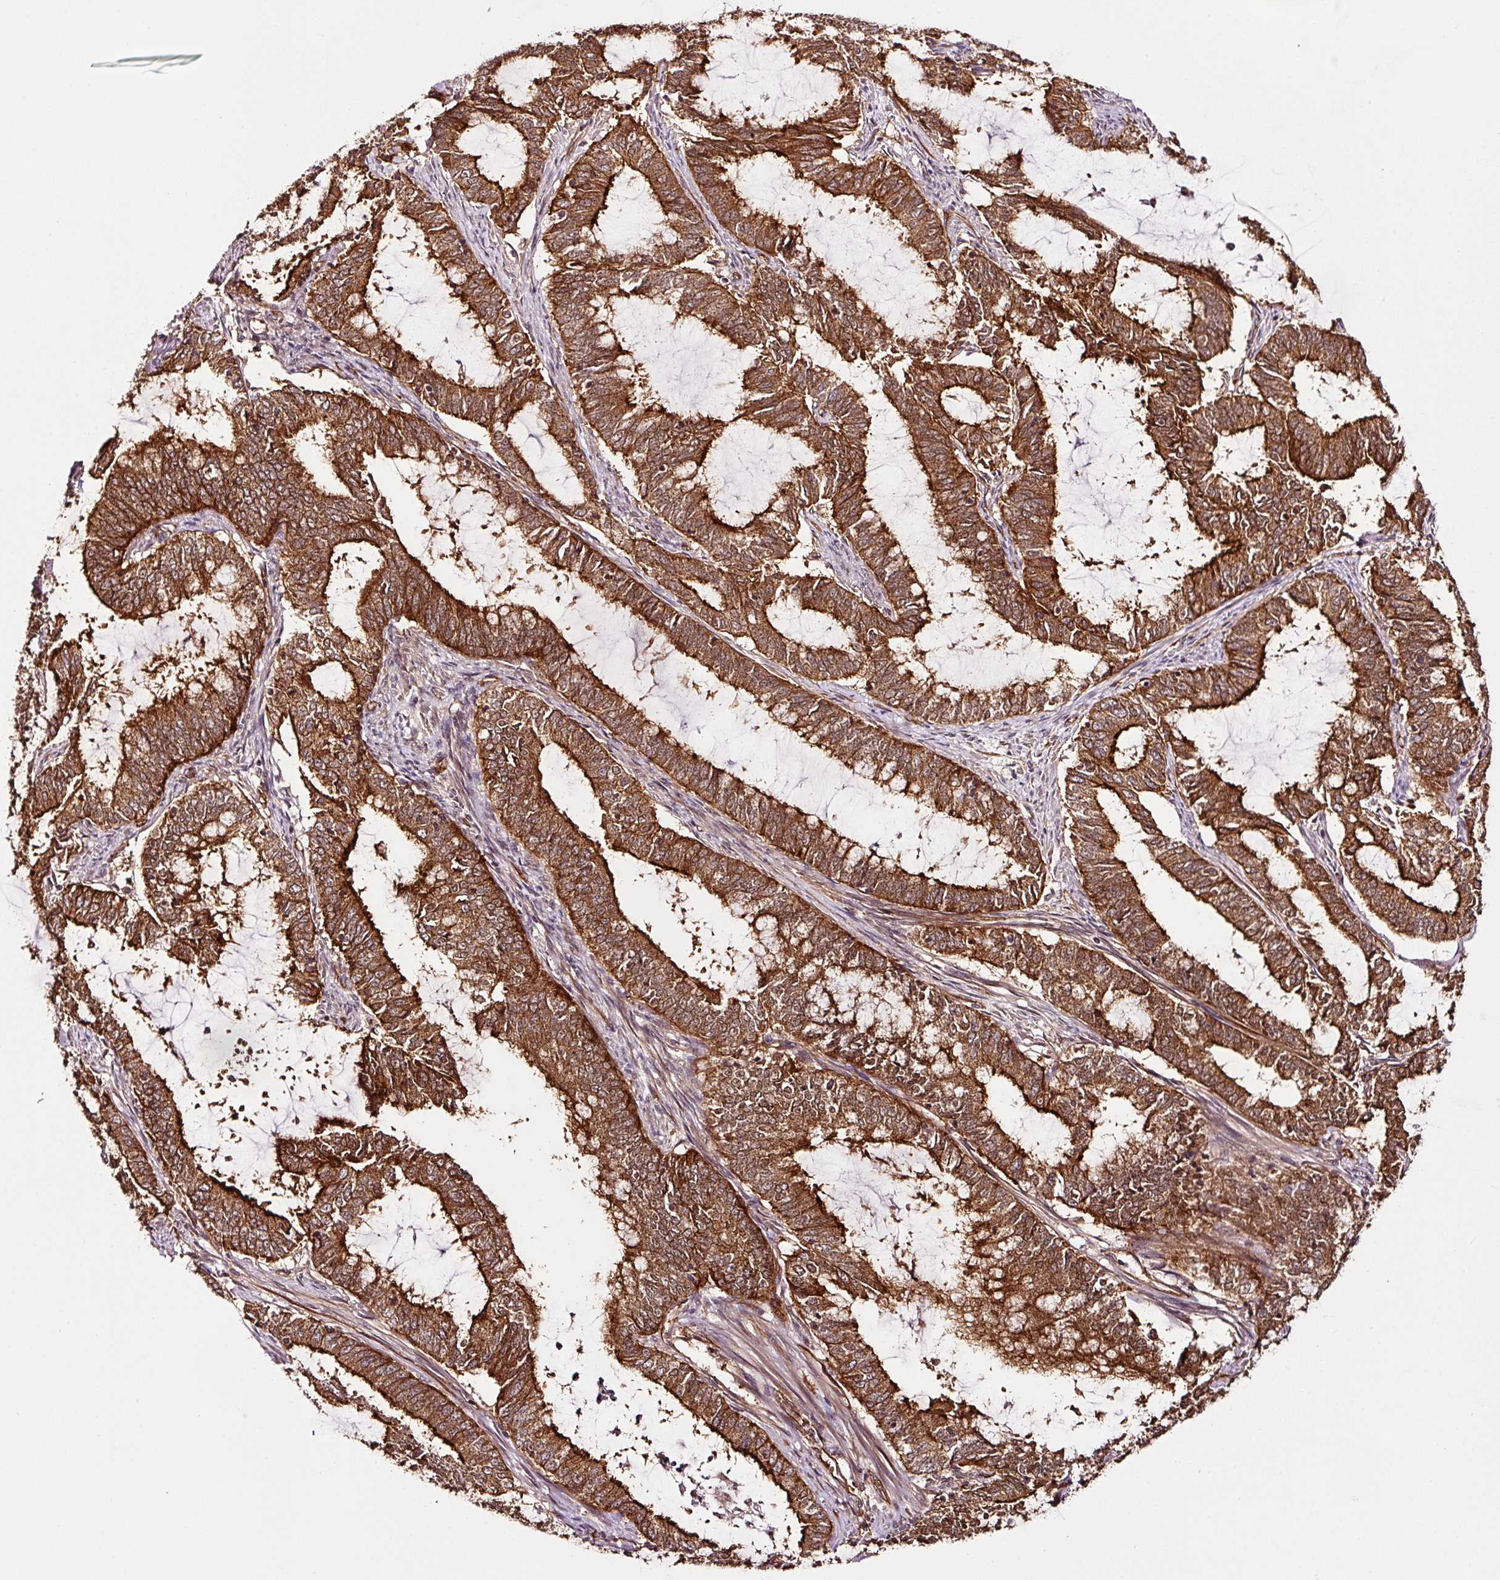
{"staining": {"intensity": "strong", "quantity": ">75%", "location": "cytoplasmic/membranous"}, "tissue": "endometrial cancer", "cell_type": "Tumor cells", "image_type": "cancer", "snomed": [{"axis": "morphology", "description": "Adenocarcinoma, NOS"}, {"axis": "topography", "description": "Endometrium"}], "caption": "Immunohistochemical staining of human endometrial adenocarcinoma exhibits strong cytoplasmic/membranous protein positivity in about >75% of tumor cells. The staining is performed using DAB (3,3'-diaminobenzidine) brown chromogen to label protein expression. The nuclei are counter-stained blue using hematoxylin.", "gene": "METAP1", "patient": {"sex": "female", "age": 51}}